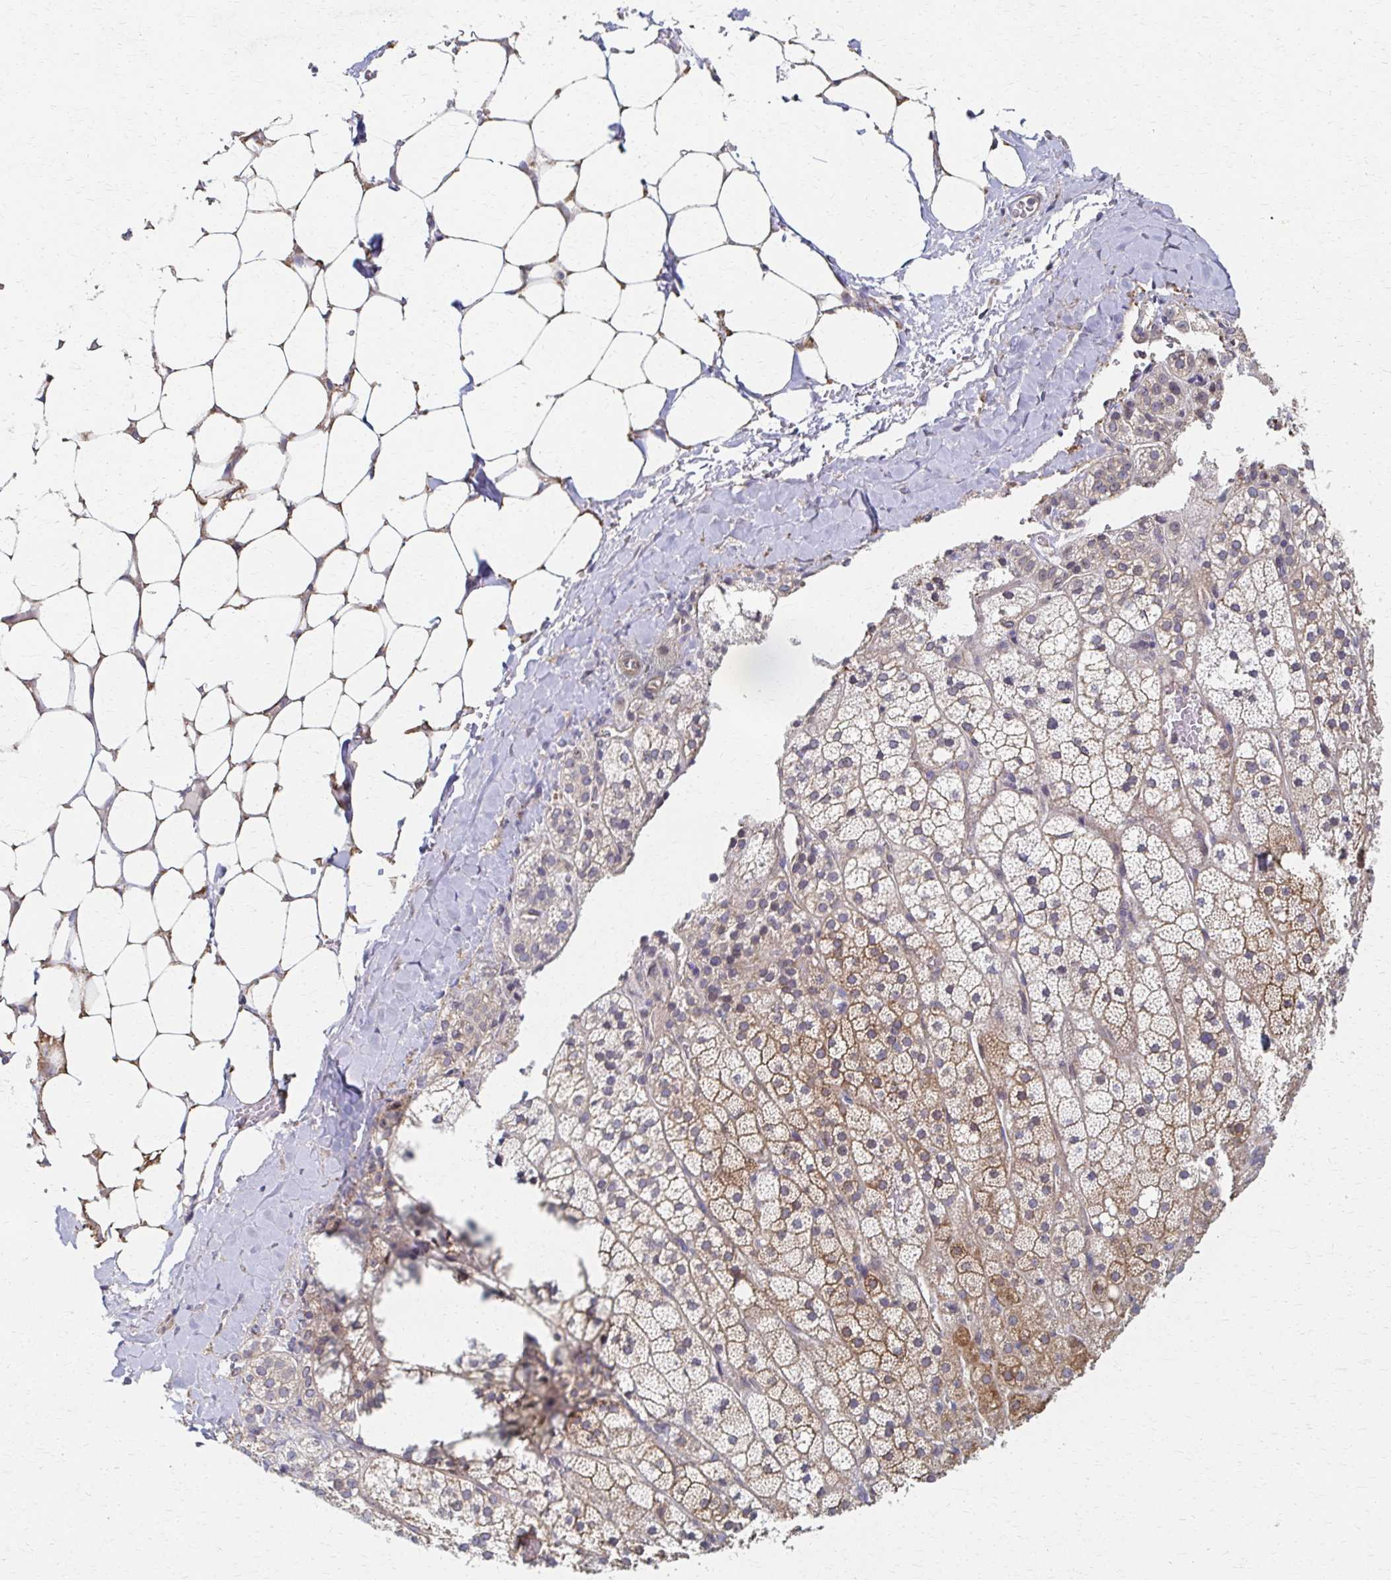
{"staining": {"intensity": "moderate", "quantity": "<25%", "location": "cytoplasmic/membranous"}, "tissue": "adrenal gland", "cell_type": "Glandular cells", "image_type": "normal", "snomed": [{"axis": "morphology", "description": "Normal tissue, NOS"}, {"axis": "topography", "description": "Adrenal gland"}], "caption": "Immunohistochemical staining of normal adrenal gland reveals moderate cytoplasmic/membranous protein expression in about <25% of glandular cells.", "gene": "EOLA1", "patient": {"sex": "male", "age": 53}}